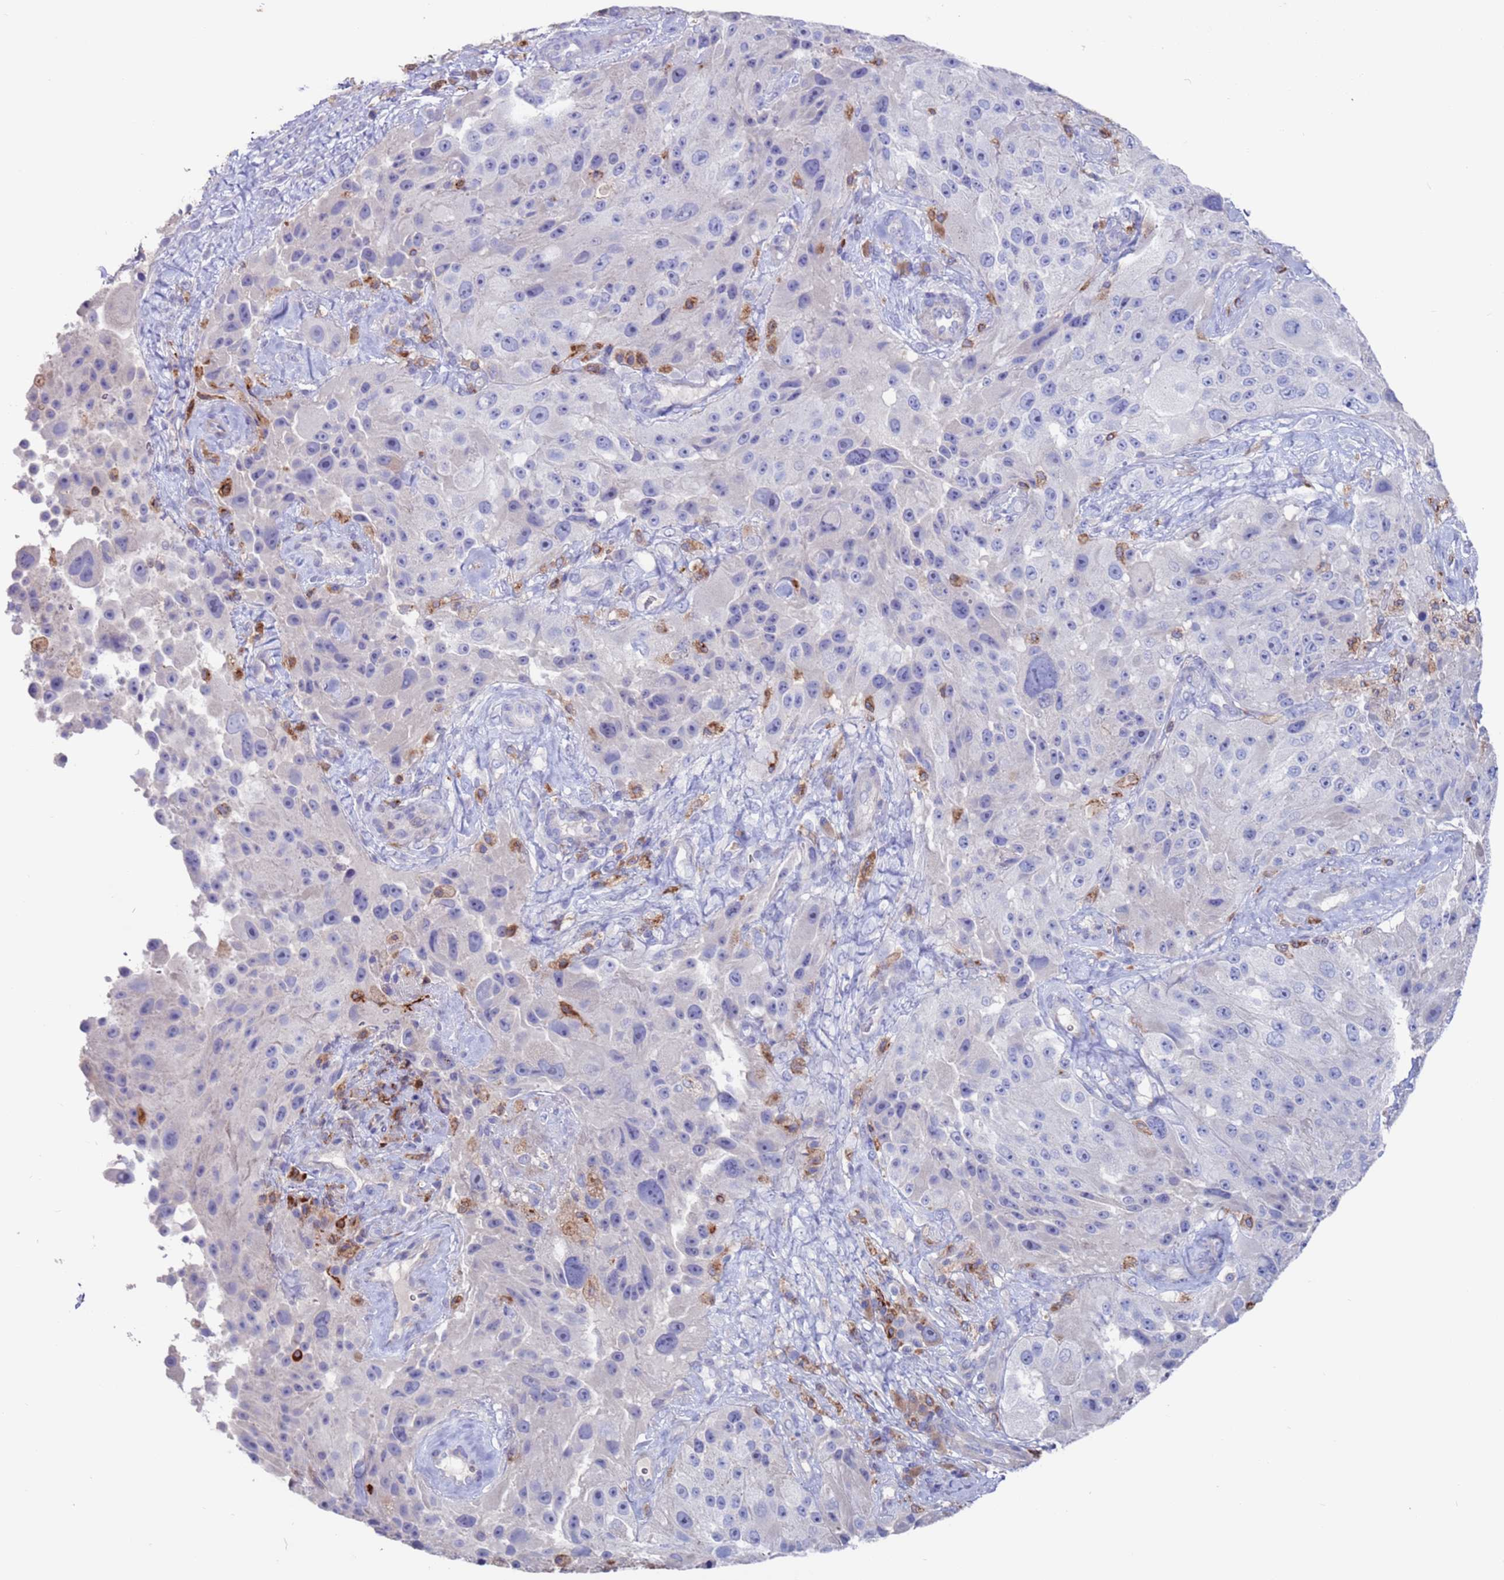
{"staining": {"intensity": "negative", "quantity": "none", "location": "none"}, "tissue": "melanoma", "cell_type": "Tumor cells", "image_type": "cancer", "snomed": [{"axis": "morphology", "description": "Malignant melanoma, Metastatic site"}, {"axis": "topography", "description": "Lymph node"}], "caption": "Immunohistochemistry photomicrograph of human melanoma stained for a protein (brown), which displays no staining in tumor cells.", "gene": "GREB1L", "patient": {"sex": "male", "age": 62}}